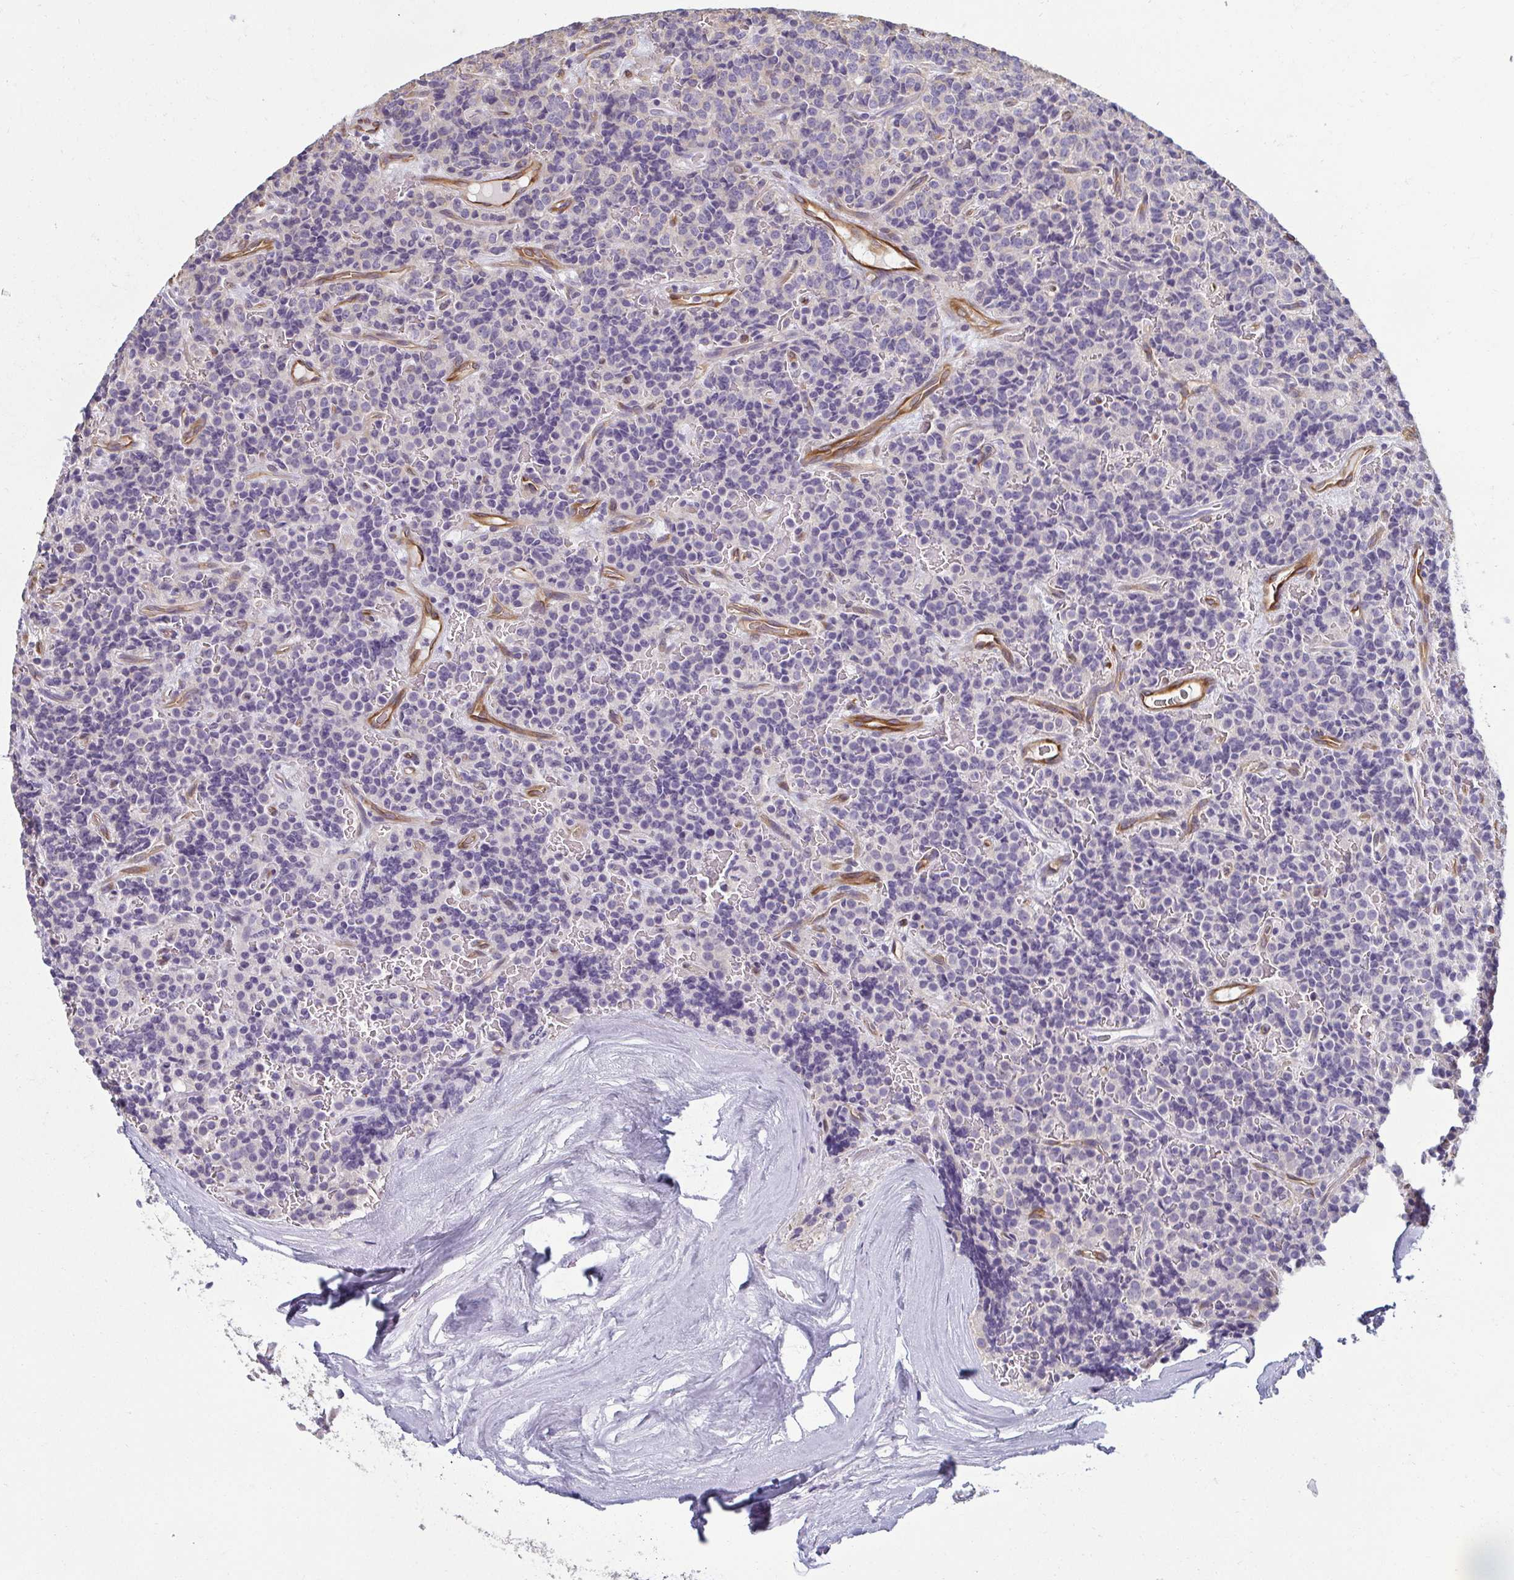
{"staining": {"intensity": "negative", "quantity": "none", "location": "none"}, "tissue": "carcinoid", "cell_type": "Tumor cells", "image_type": "cancer", "snomed": [{"axis": "morphology", "description": "Carcinoid, malignant, NOS"}, {"axis": "topography", "description": "Pancreas"}], "caption": "DAB immunohistochemical staining of malignant carcinoid exhibits no significant expression in tumor cells.", "gene": "PDE2A", "patient": {"sex": "male", "age": 36}}